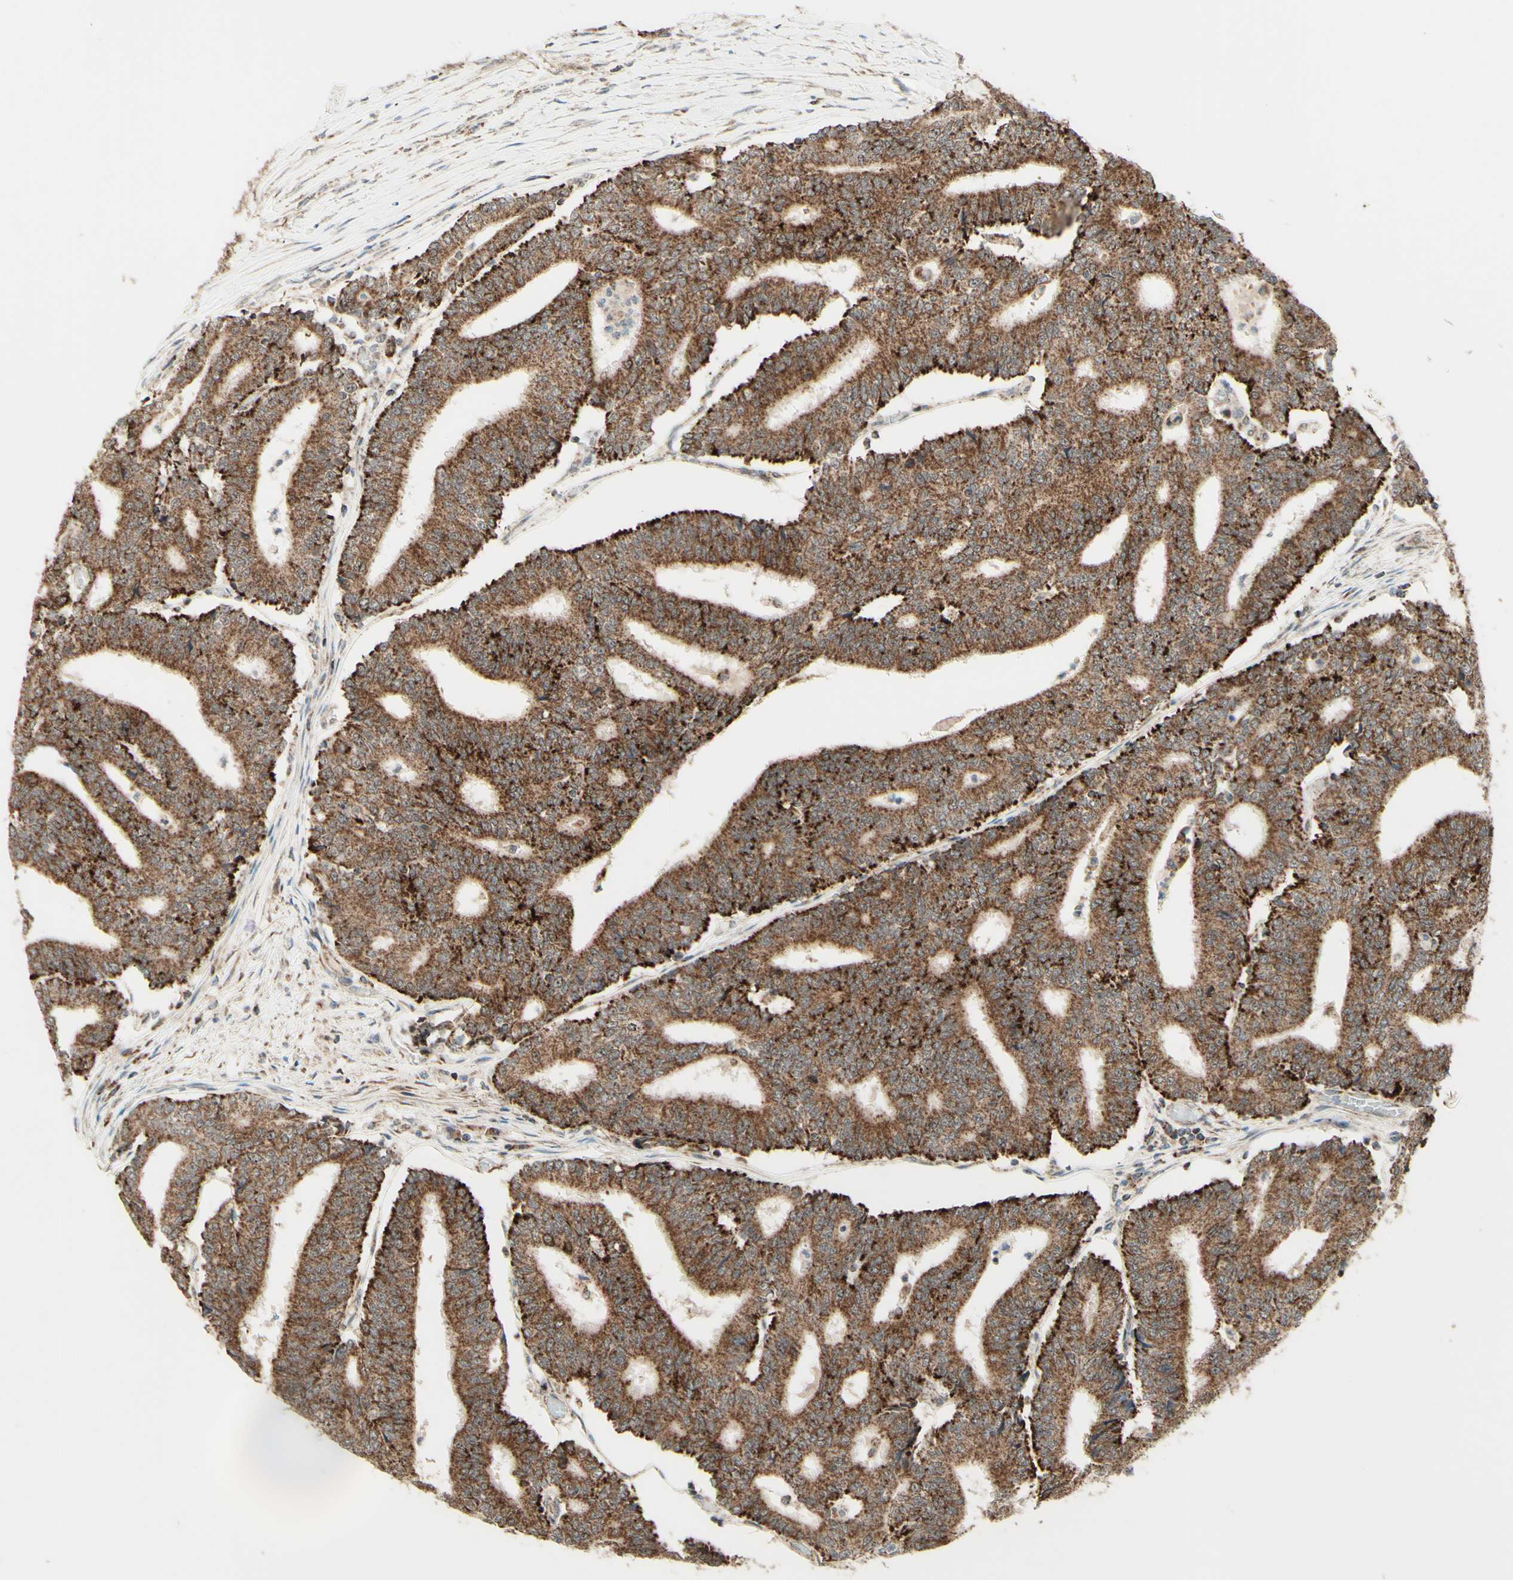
{"staining": {"intensity": "moderate", "quantity": ">75%", "location": "cytoplasmic/membranous"}, "tissue": "prostate cancer", "cell_type": "Tumor cells", "image_type": "cancer", "snomed": [{"axis": "morphology", "description": "Normal tissue, NOS"}, {"axis": "morphology", "description": "Adenocarcinoma, High grade"}, {"axis": "topography", "description": "Prostate"}, {"axis": "topography", "description": "Seminal veicle"}], "caption": "Immunohistochemical staining of prostate cancer reveals moderate cytoplasmic/membranous protein positivity in approximately >75% of tumor cells.", "gene": "DHRS3", "patient": {"sex": "male", "age": 55}}